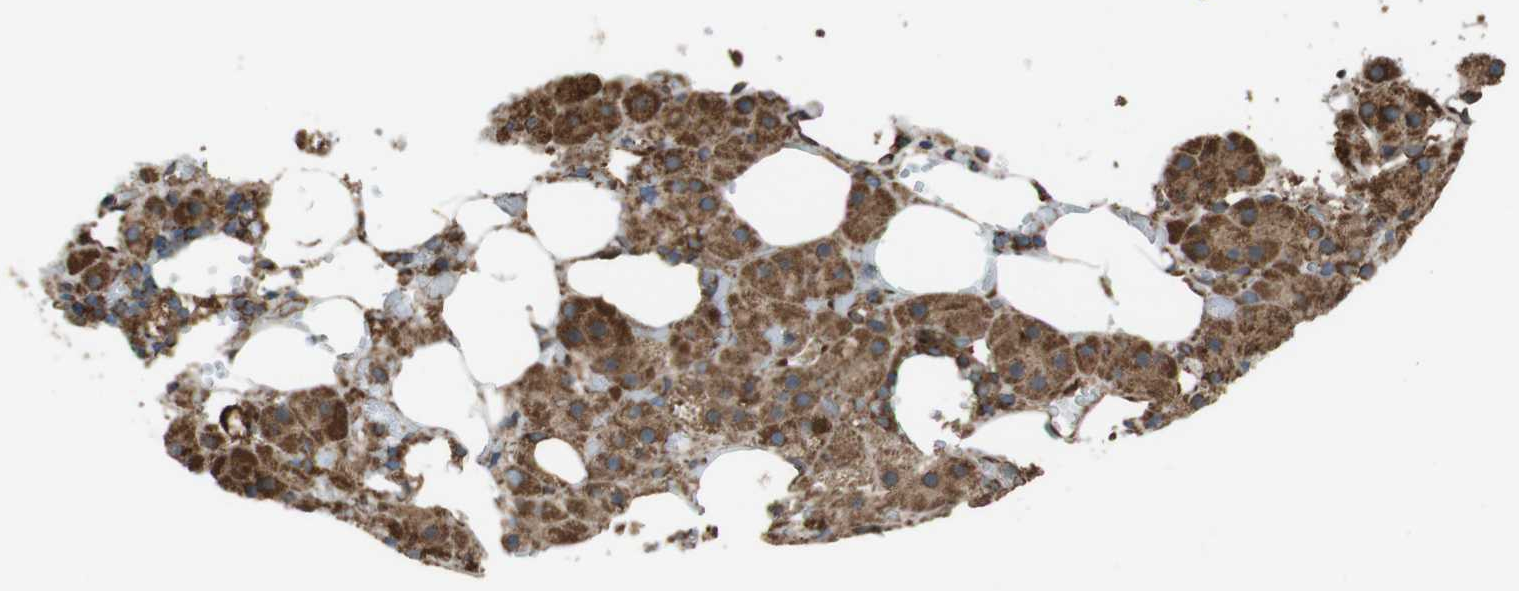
{"staining": {"intensity": "moderate", "quantity": ">75%", "location": "cytoplasmic/membranous"}, "tissue": "adrenal gland", "cell_type": "Glandular cells", "image_type": "normal", "snomed": [{"axis": "morphology", "description": "Normal tissue, NOS"}, {"axis": "topography", "description": "Adrenal gland"}], "caption": "IHC image of unremarkable adrenal gland stained for a protein (brown), which demonstrates medium levels of moderate cytoplasmic/membranous expression in approximately >75% of glandular cells.", "gene": "GIMAP8", "patient": {"sex": "female", "age": 59}}